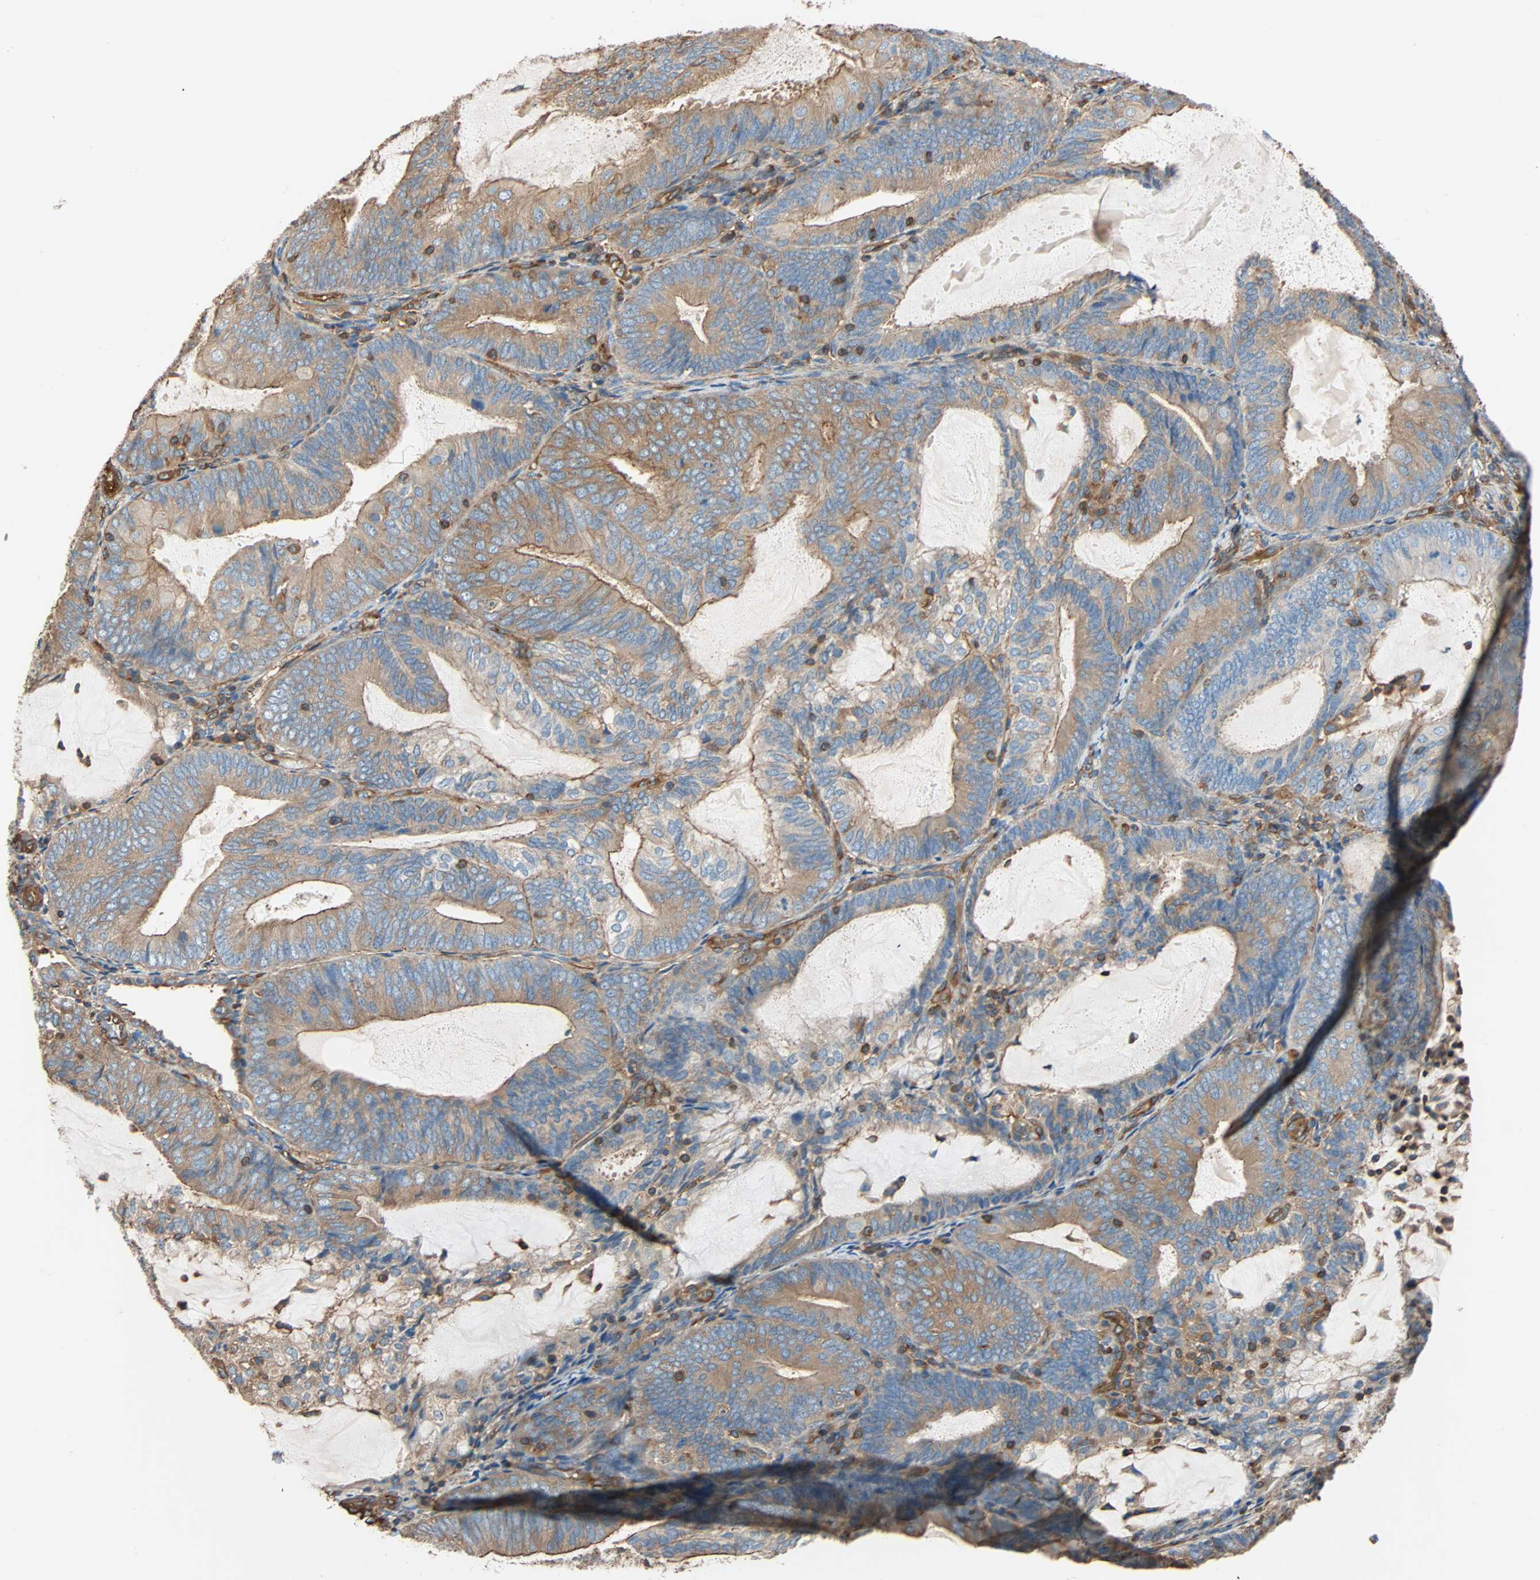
{"staining": {"intensity": "weak", "quantity": ">75%", "location": "cytoplasmic/membranous"}, "tissue": "endometrial cancer", "cell_type": "Tumor cells", "image_type": "cancer", "snomed": [{"axis": "morphology", "description": "Adenocarcinoma, NOS"}, {"axis": "topography", "description": "Endometrium"}], "caption": "Immunohistochemical staining of endometrial cancer (adenocarcinoma) shows low levels of weak cytoplasmic/membranous protein staining in about >75% of tumor cells.", "gene": "GALNT10", "patient": {"sex": "female", "age": 81}}